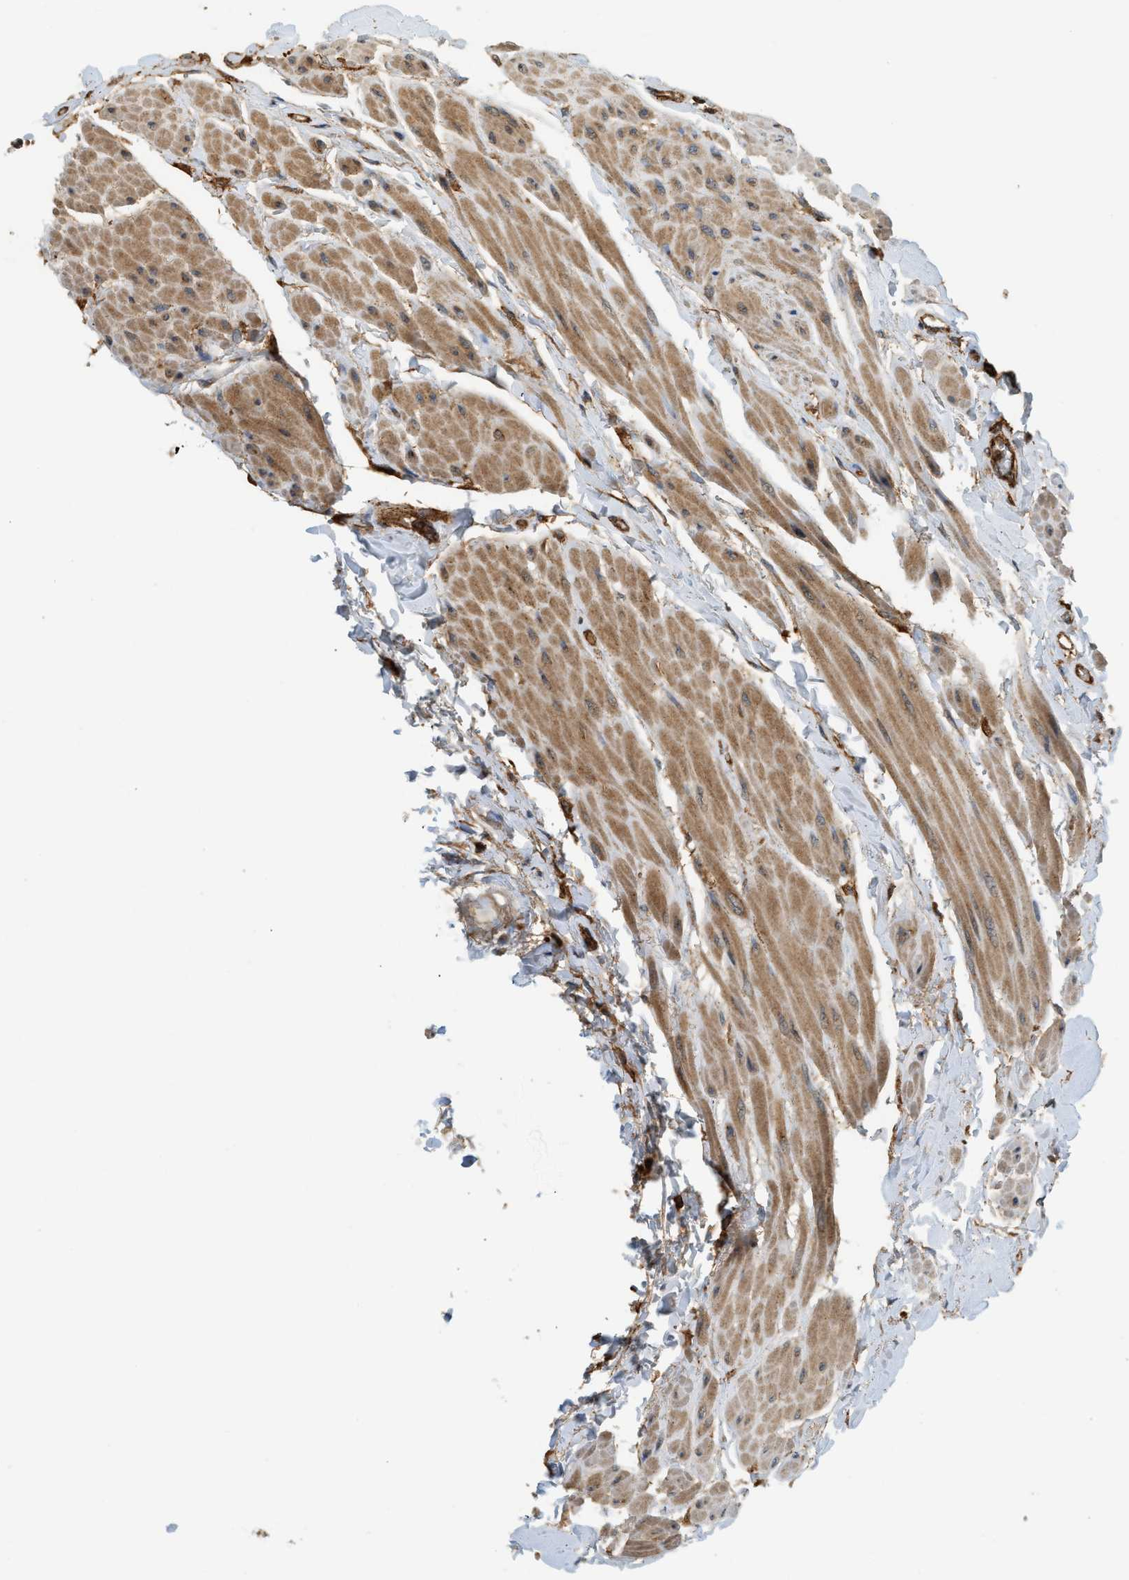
{"staining": {"intensity": "moderate", "quantity": ">75%", "location": "cytoplasmic/membranous"}, "tissue": "urinary bladder", "cell_type": "Urothelial cells", "image_type": "normal", "snomed": [{"axis": "morphology", "description": "Normal tissue, NOS"}, {"axis": "topography", "description": "Urinary bladder"}], "caption": "Protein staining of benign urinary bladder reveals moderate cytoplasmic/membranous positivity in about >75% of urothelial cells. The protein of interest is shown in brown color, while the nuclei are stained blue.", "gene": "HIP1", "patient": {"sex": "female", "age": 79}}